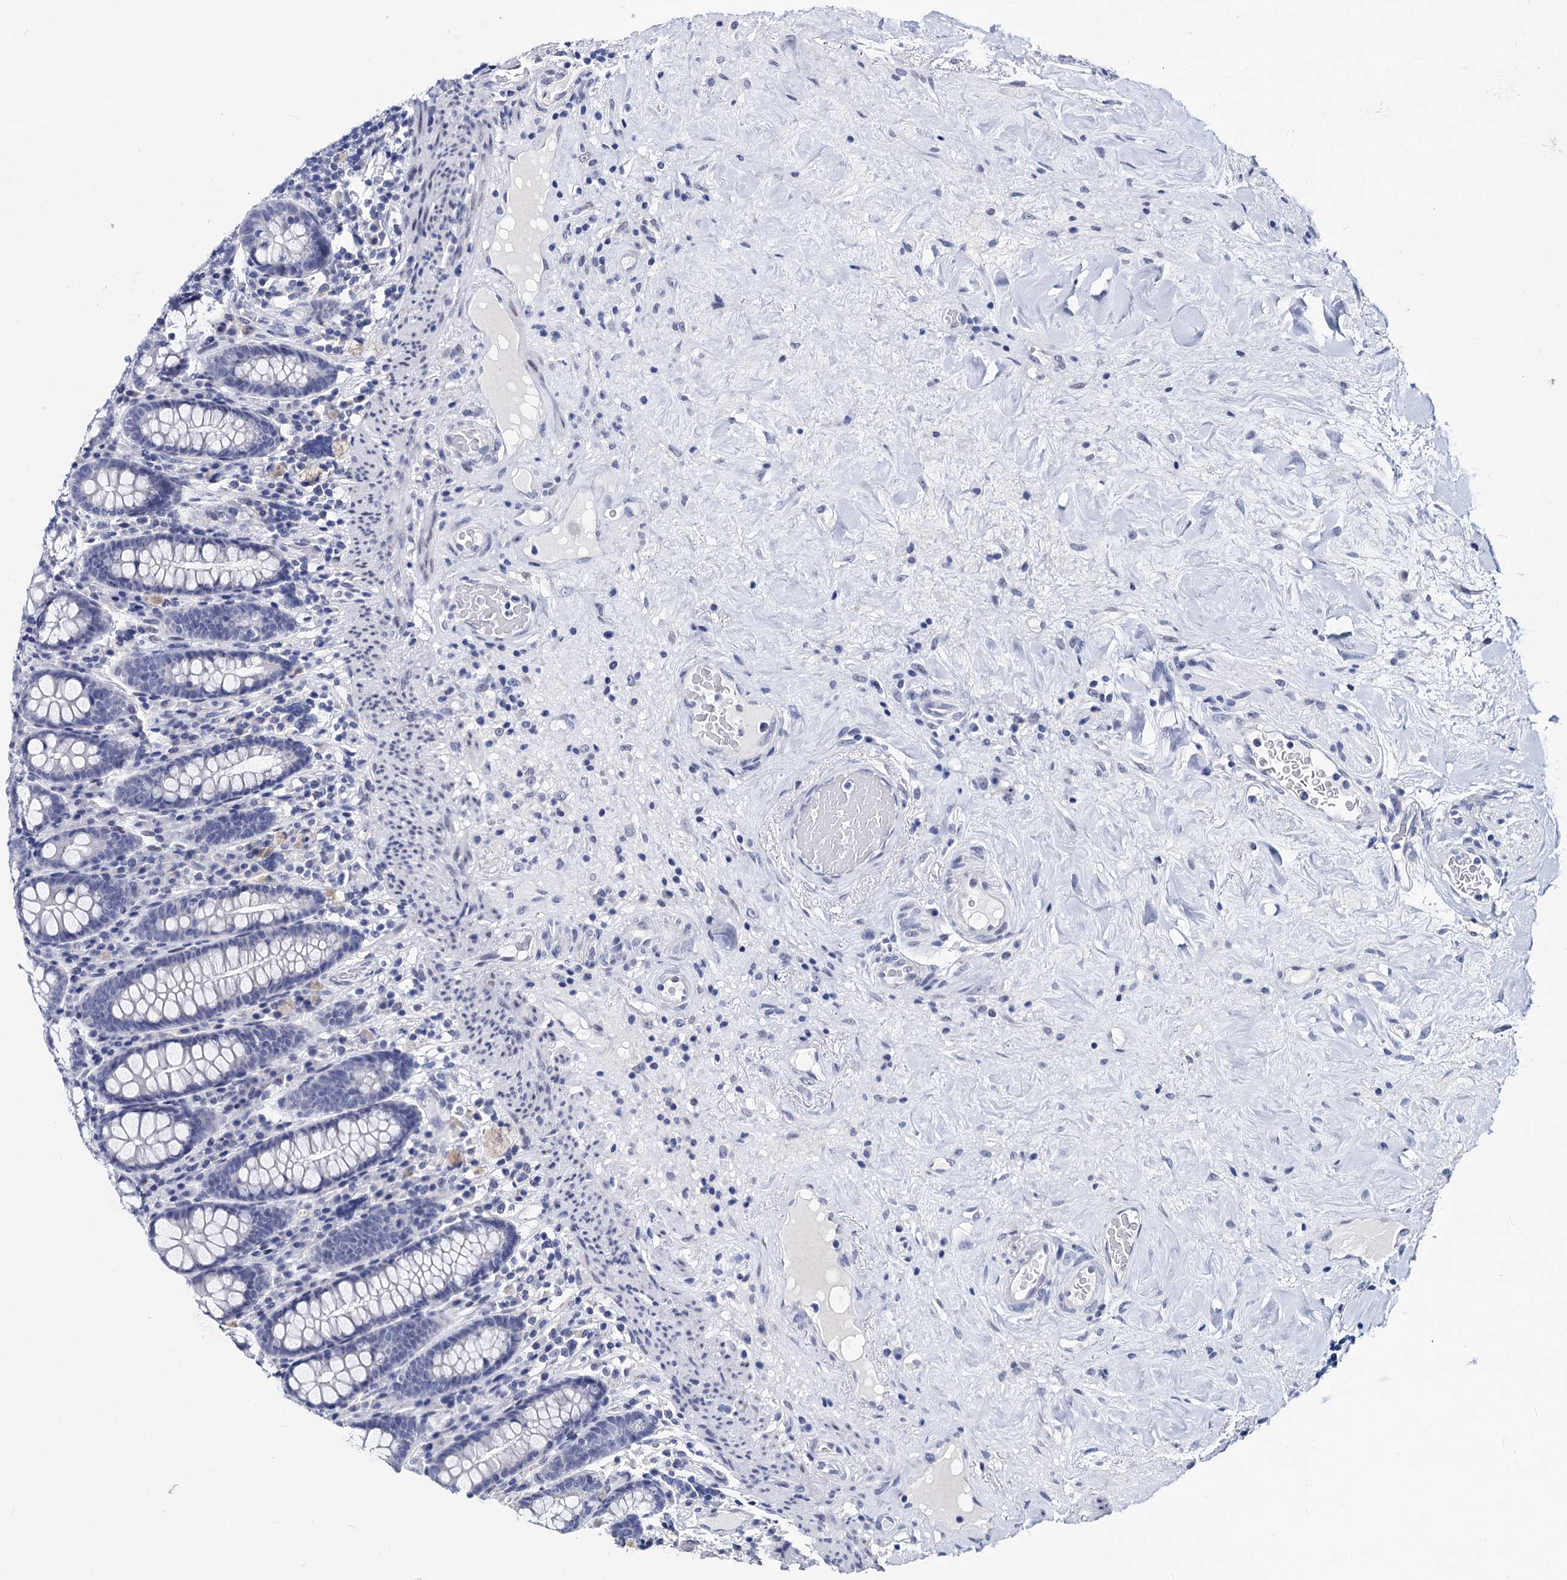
{"staining": {"intensity": "negative", "quantity": "none", "location": "none"}, "tissue": "colon", "cell_type": "Endothelial cells", "image_type": "normal", "snomed": [{"axis": "morphology", "description": "Normal tissue, NOS"}, {"axis": "topography", "description": "Colon"}], "caption": "This is an IHC histopathology image of unremarkable human colon. There is no staining in endothelial cells.", "gene": "MAGEA4", "patient": {"sex": "female", "age": 79}}